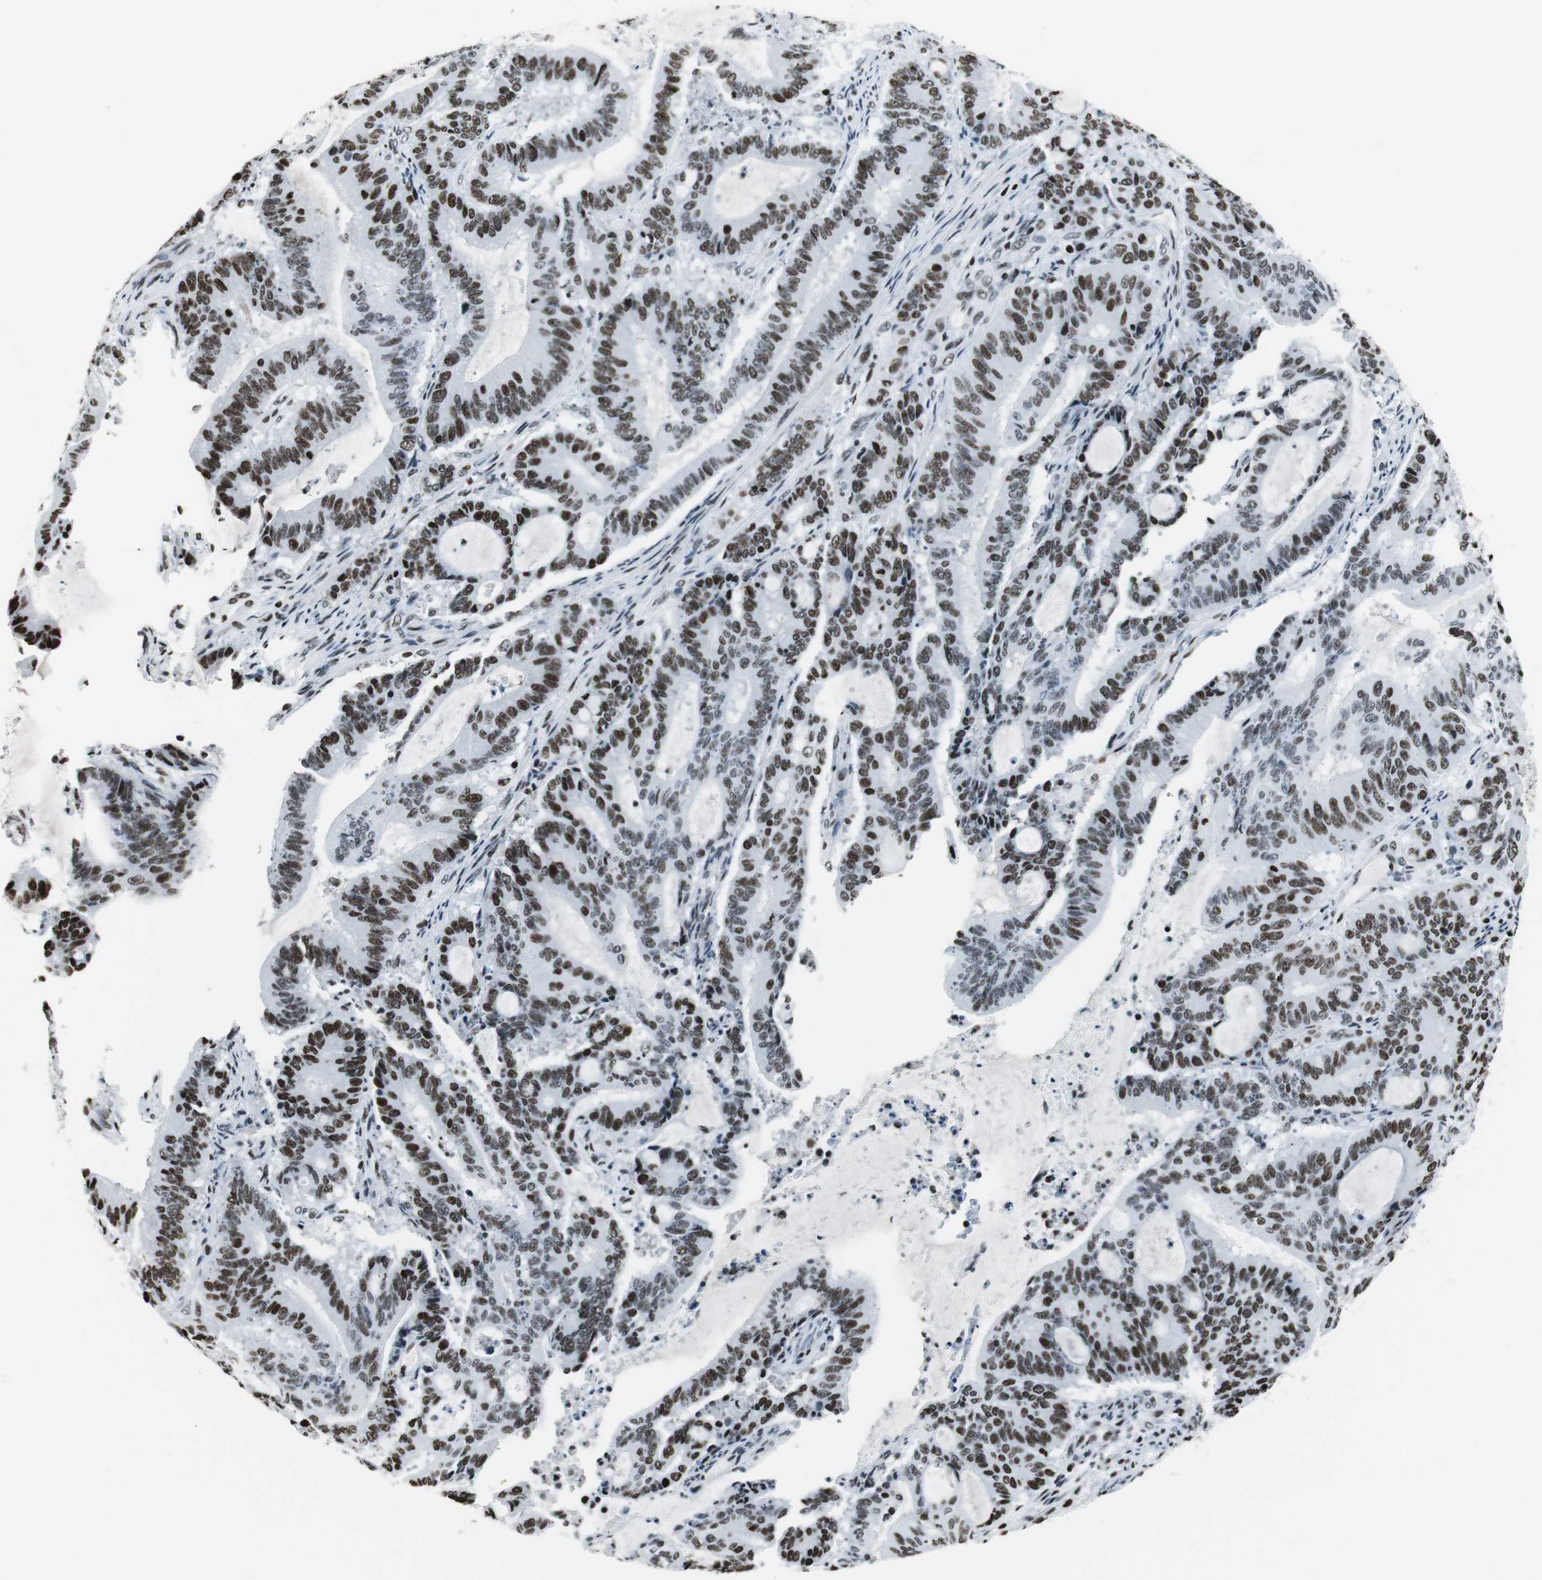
{"staining": {"intensity": "strong", "quantity": ">75%", "location": "nuclear"}, "tissue": "liver cancer", "cell_type": "Tumor cells", "image_type": "cancer", "snomed": [{"axis": "morphology", "description": "Cholangiocarcinoma"}, {"axis": "topography", "description": "Liver"}], "caption": "Liver cancer stained for a protein displays strong nuclear positivity in tumor cells.", "gene": "RBBP4", "patient": {"sex": "female", "age": 73}}